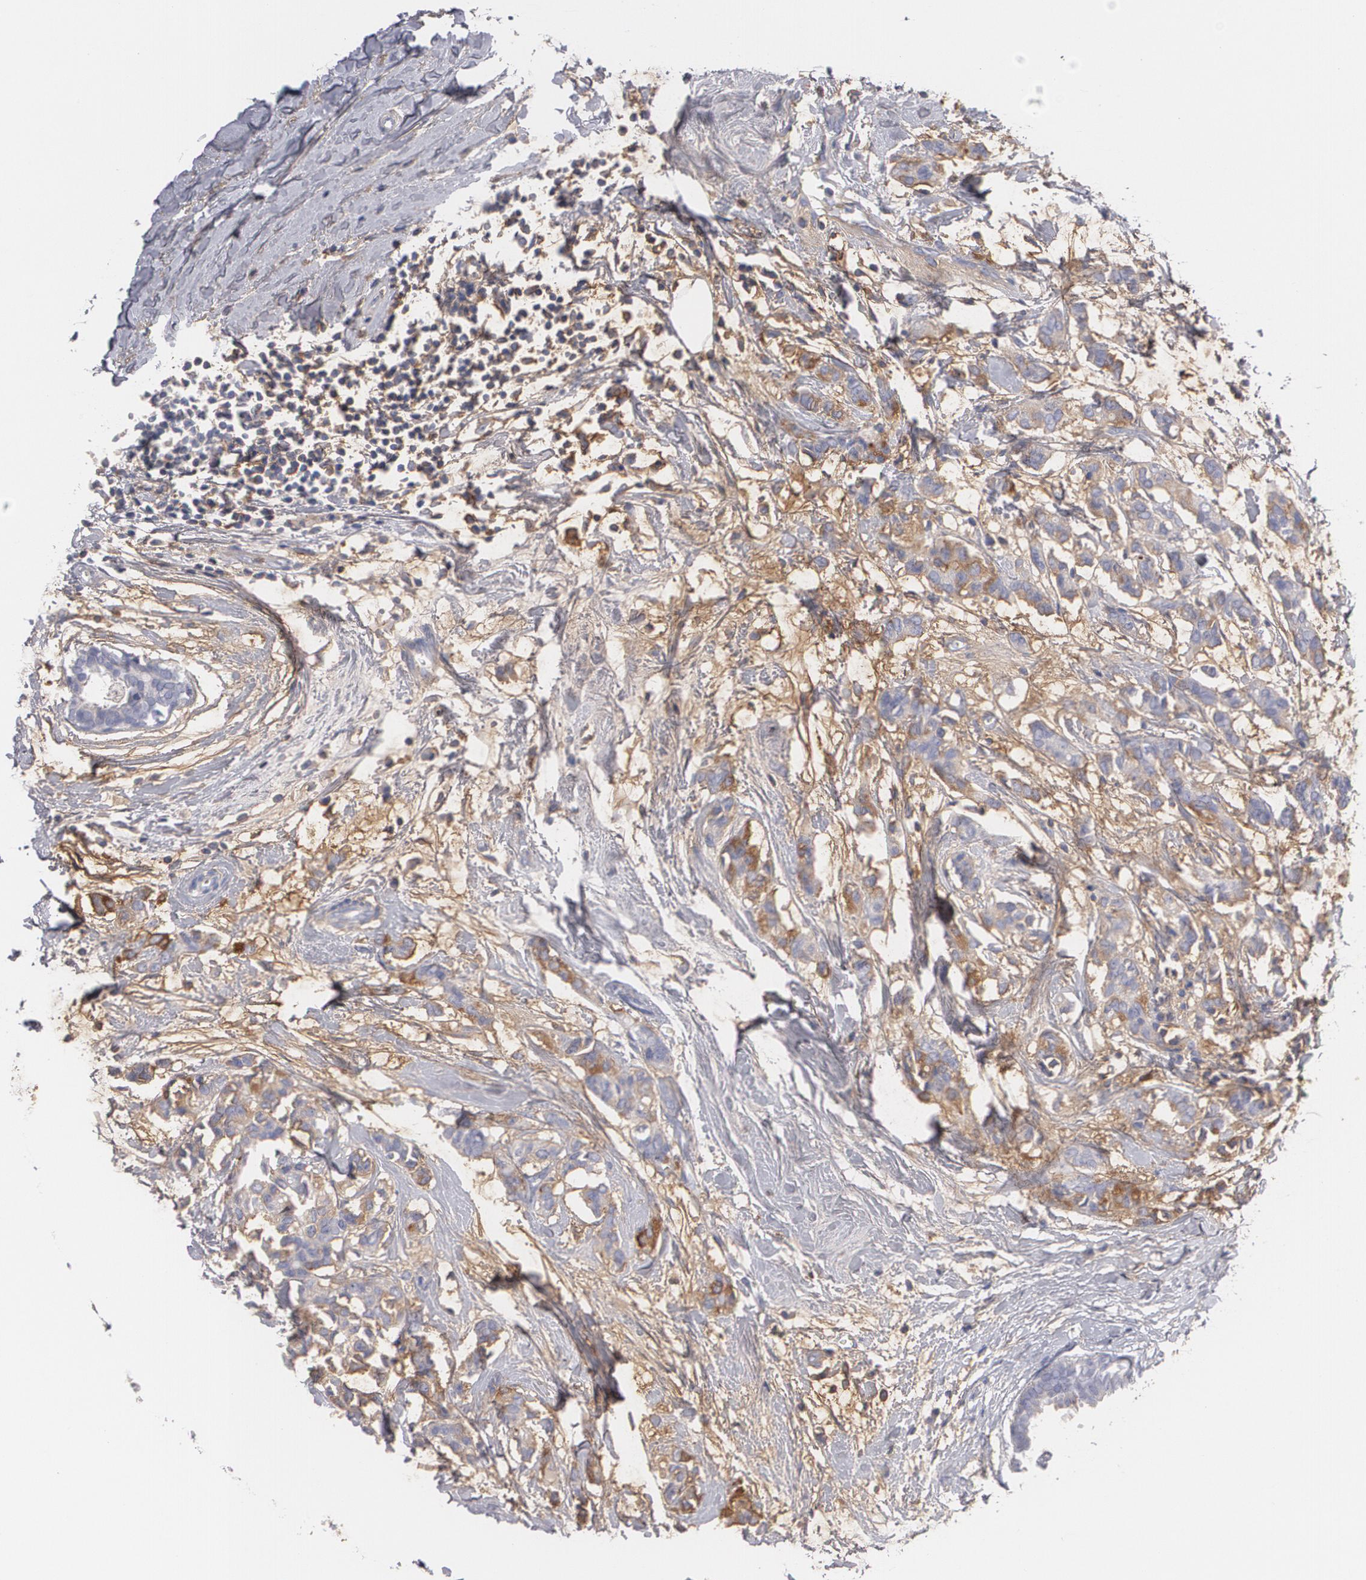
{"staining": {"intensity": "moderate", "quantity": "<25%", "location": "cytoplasmic/membranous"}, "tissue": "breast cancer", "cell_type": "Tumor cells", "image_type": "cancer", "snomed": [{"axis": "morphology", "description": "Duct carcinoma"}, {"axis": "topography", "description": "Breast"}], "caption": "Protein expression analysis of breast cancer reveals moderate cytoplasmic/membranous expression in approximately <25% of tumor cells.", "gene": "FBLN1", "patient": {"sex": "female", "age": 84}}